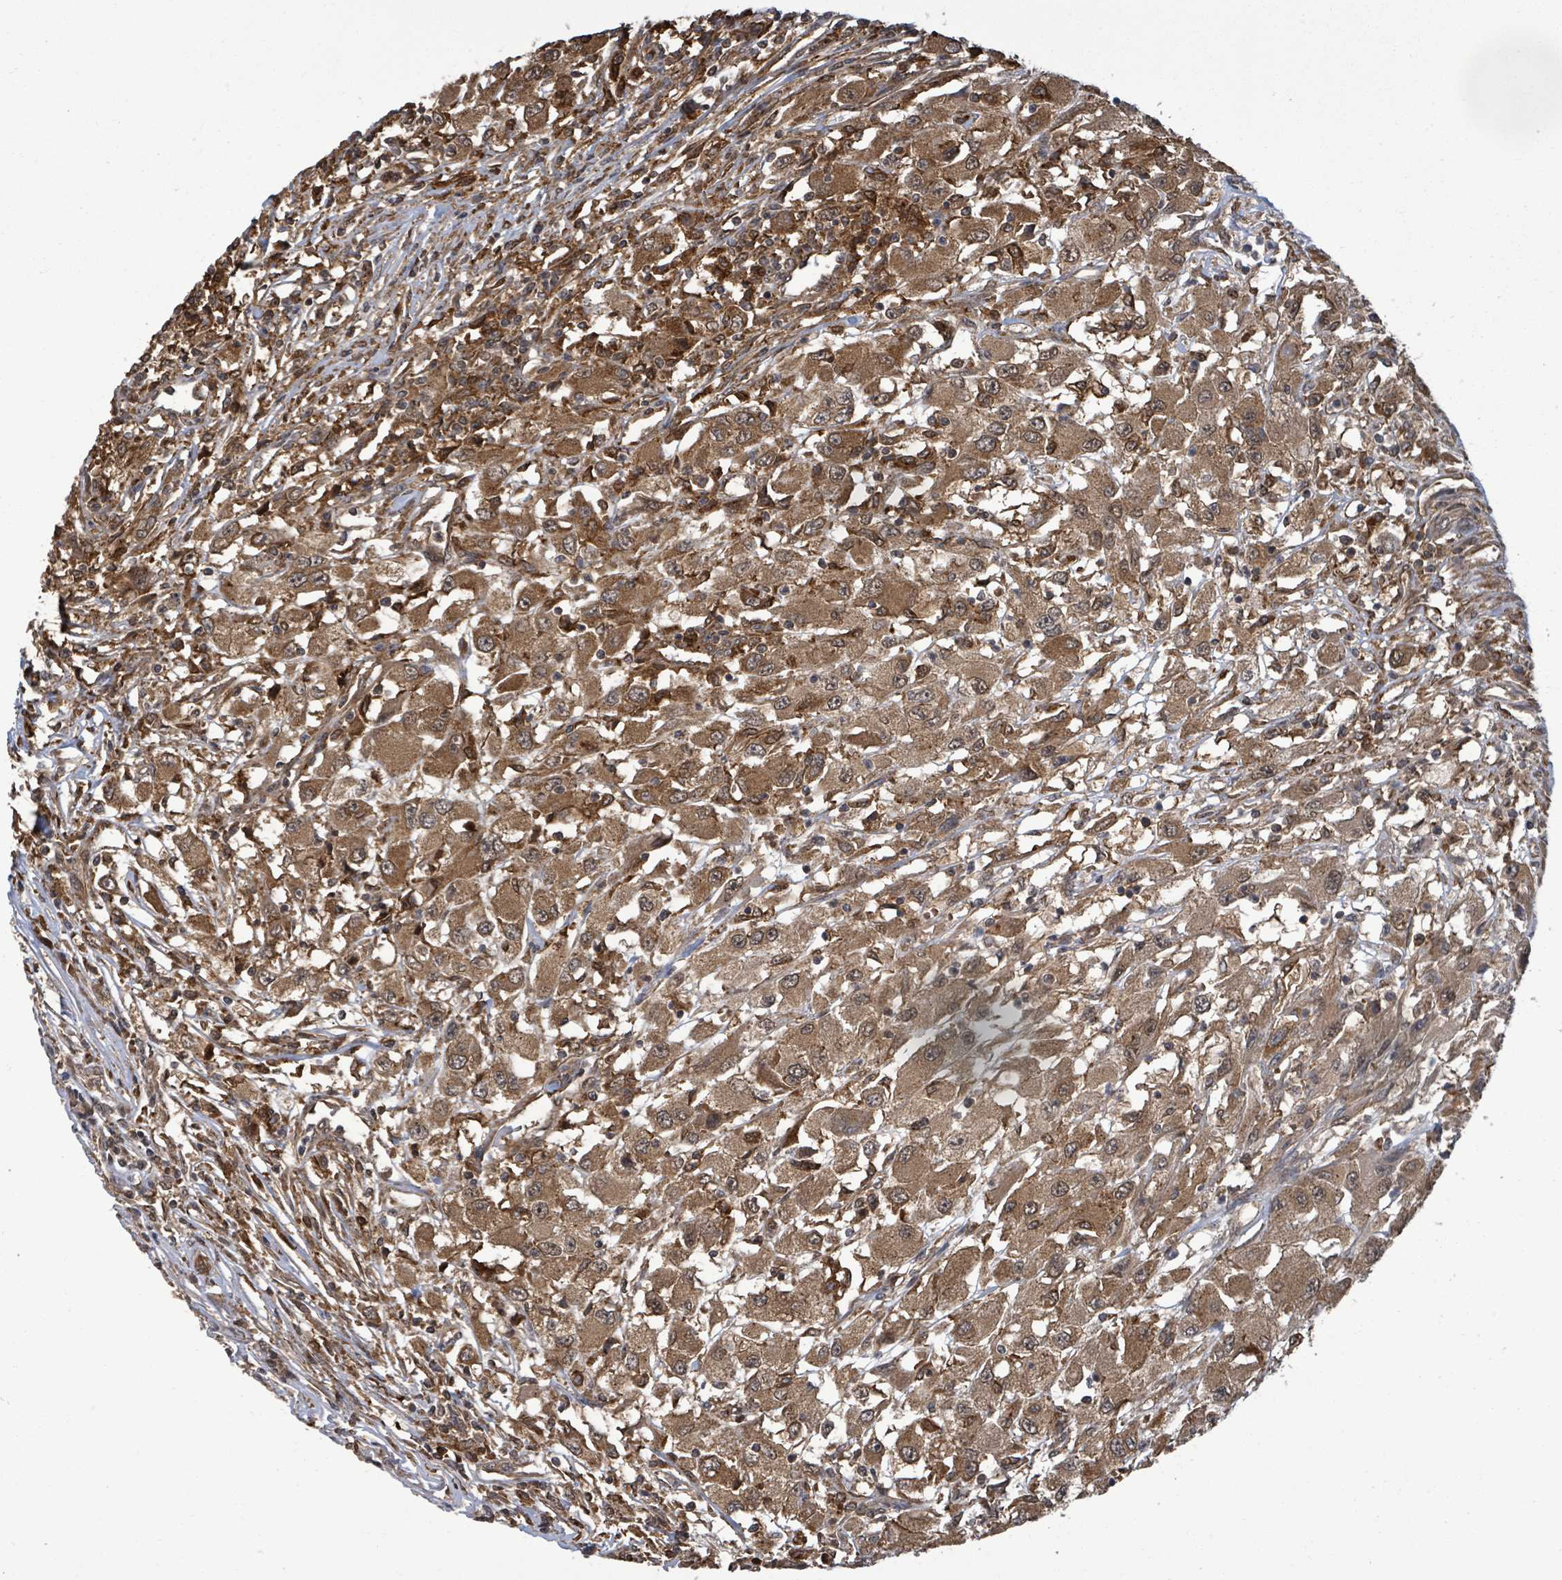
{"staining": {"intensity": "moderate", "quantity": ">75%", "location": "cytoplasmic/membranous"}, "tissue": "renal cancer", "cell_type": "Tumor cells", "image_type": "cancer", "snomed": [{"axis": "morphology", "description": "Adenocarcinoma, NOS"}, {"axis": "topography", "description": "Kidney"}], "caption": "Protein analysis of renal cancer (adenocarcinoma) tissue reveals moderate cytoplasmic/membranous positivity in approximately >75% of tumor cells.", "gene": "KLC1", "patient": {"sex": "female", "age": 67}}